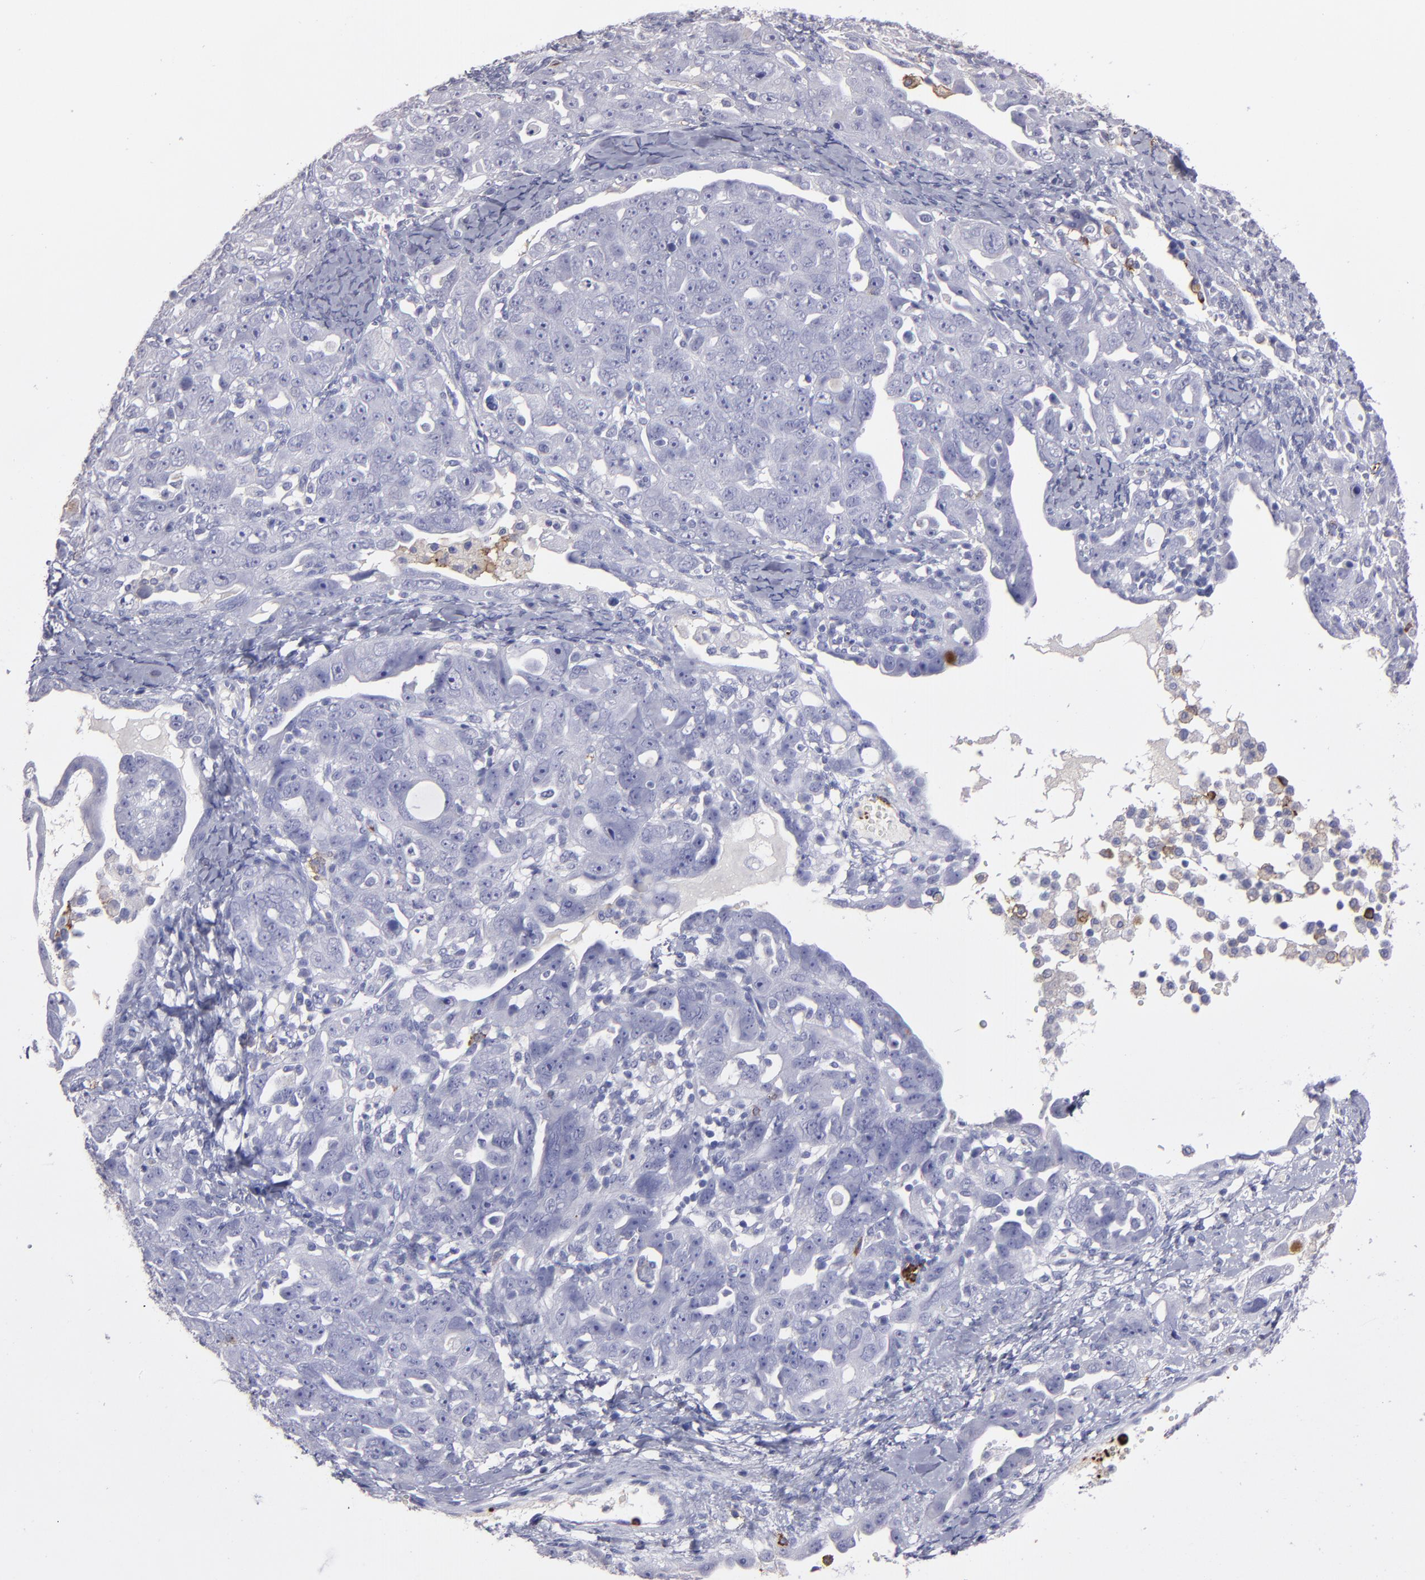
{"staining": {"intensity": "negative", "quantity": "none", "location": "none"}, "tissue": "ovarian cancer", "cell_type": "Tumor cells", "image_type": "cancer", "snomed": [{"axis": "morphology", "description": "Cystadenocarcinoma, serous, NOS"}, {"axis": "topography", "description": "Ovary"}], "caption": "Tumor cells show no significant protein positivity in ovarian serous cystadenocarcinoma.", "gene": "CD36", "patient": {"sex": "female", "age": 66}}